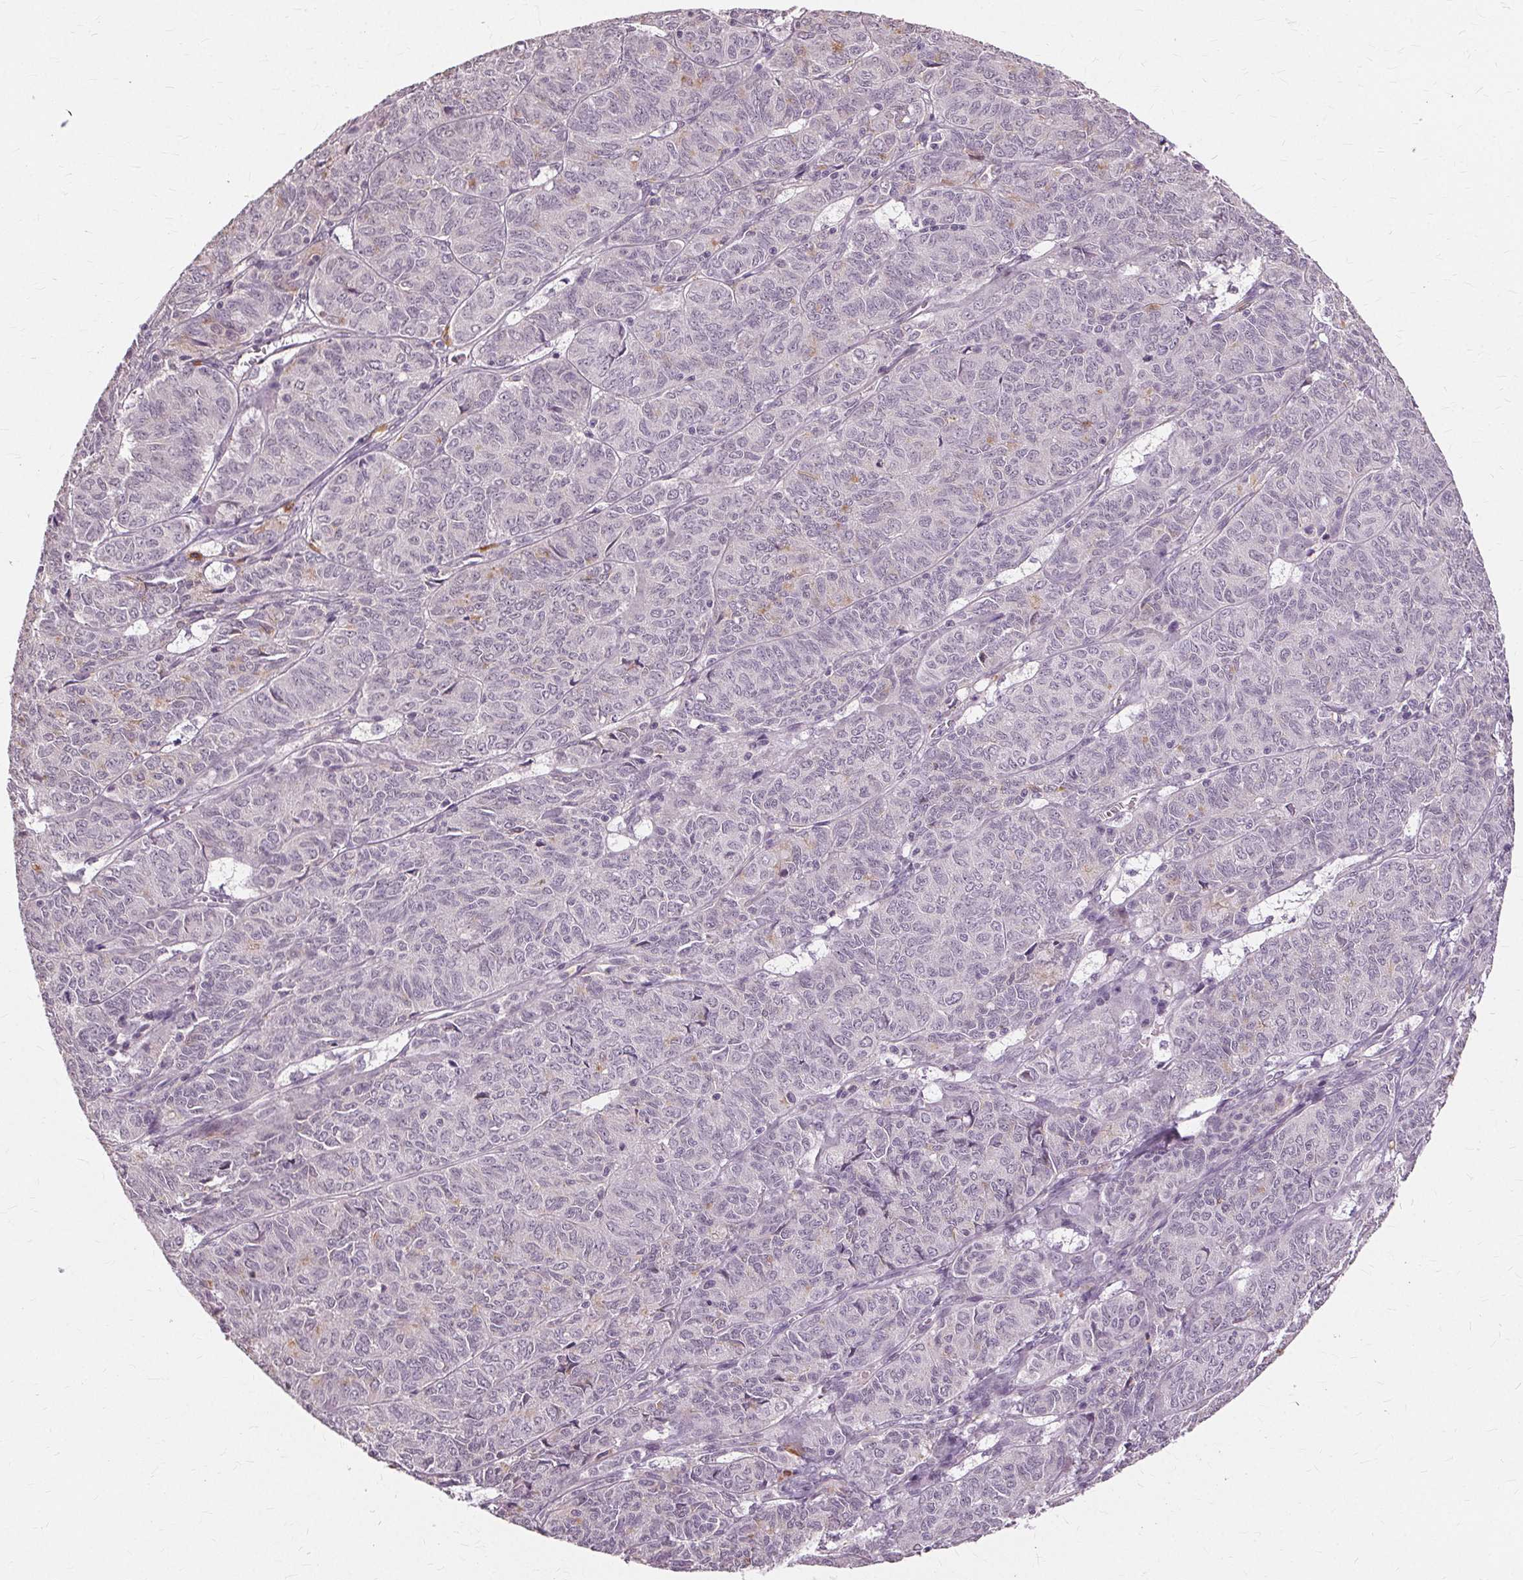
{"staining": {"intensity": "weak", "quantity": "<25%", "location": "cytoplasmic/membranous"}, "tissue": "ovarian cancer", "cell_type": "Tumor cells", "image_type": "cancer", "snomed": [{"axis": "morphology", "description": "Carcinoma, endometroid"}, {"axis": "topography", "description": "Ovary"}], "caption": "DAB (3,3'-diaminobenzidine) immunohistochemical staining of human endometroid carcinoma (ovarian) shows no significant positivity in tumor cells.", "gene": "SIGLEC6", "patient": {"sex": "female", "age": 80}}